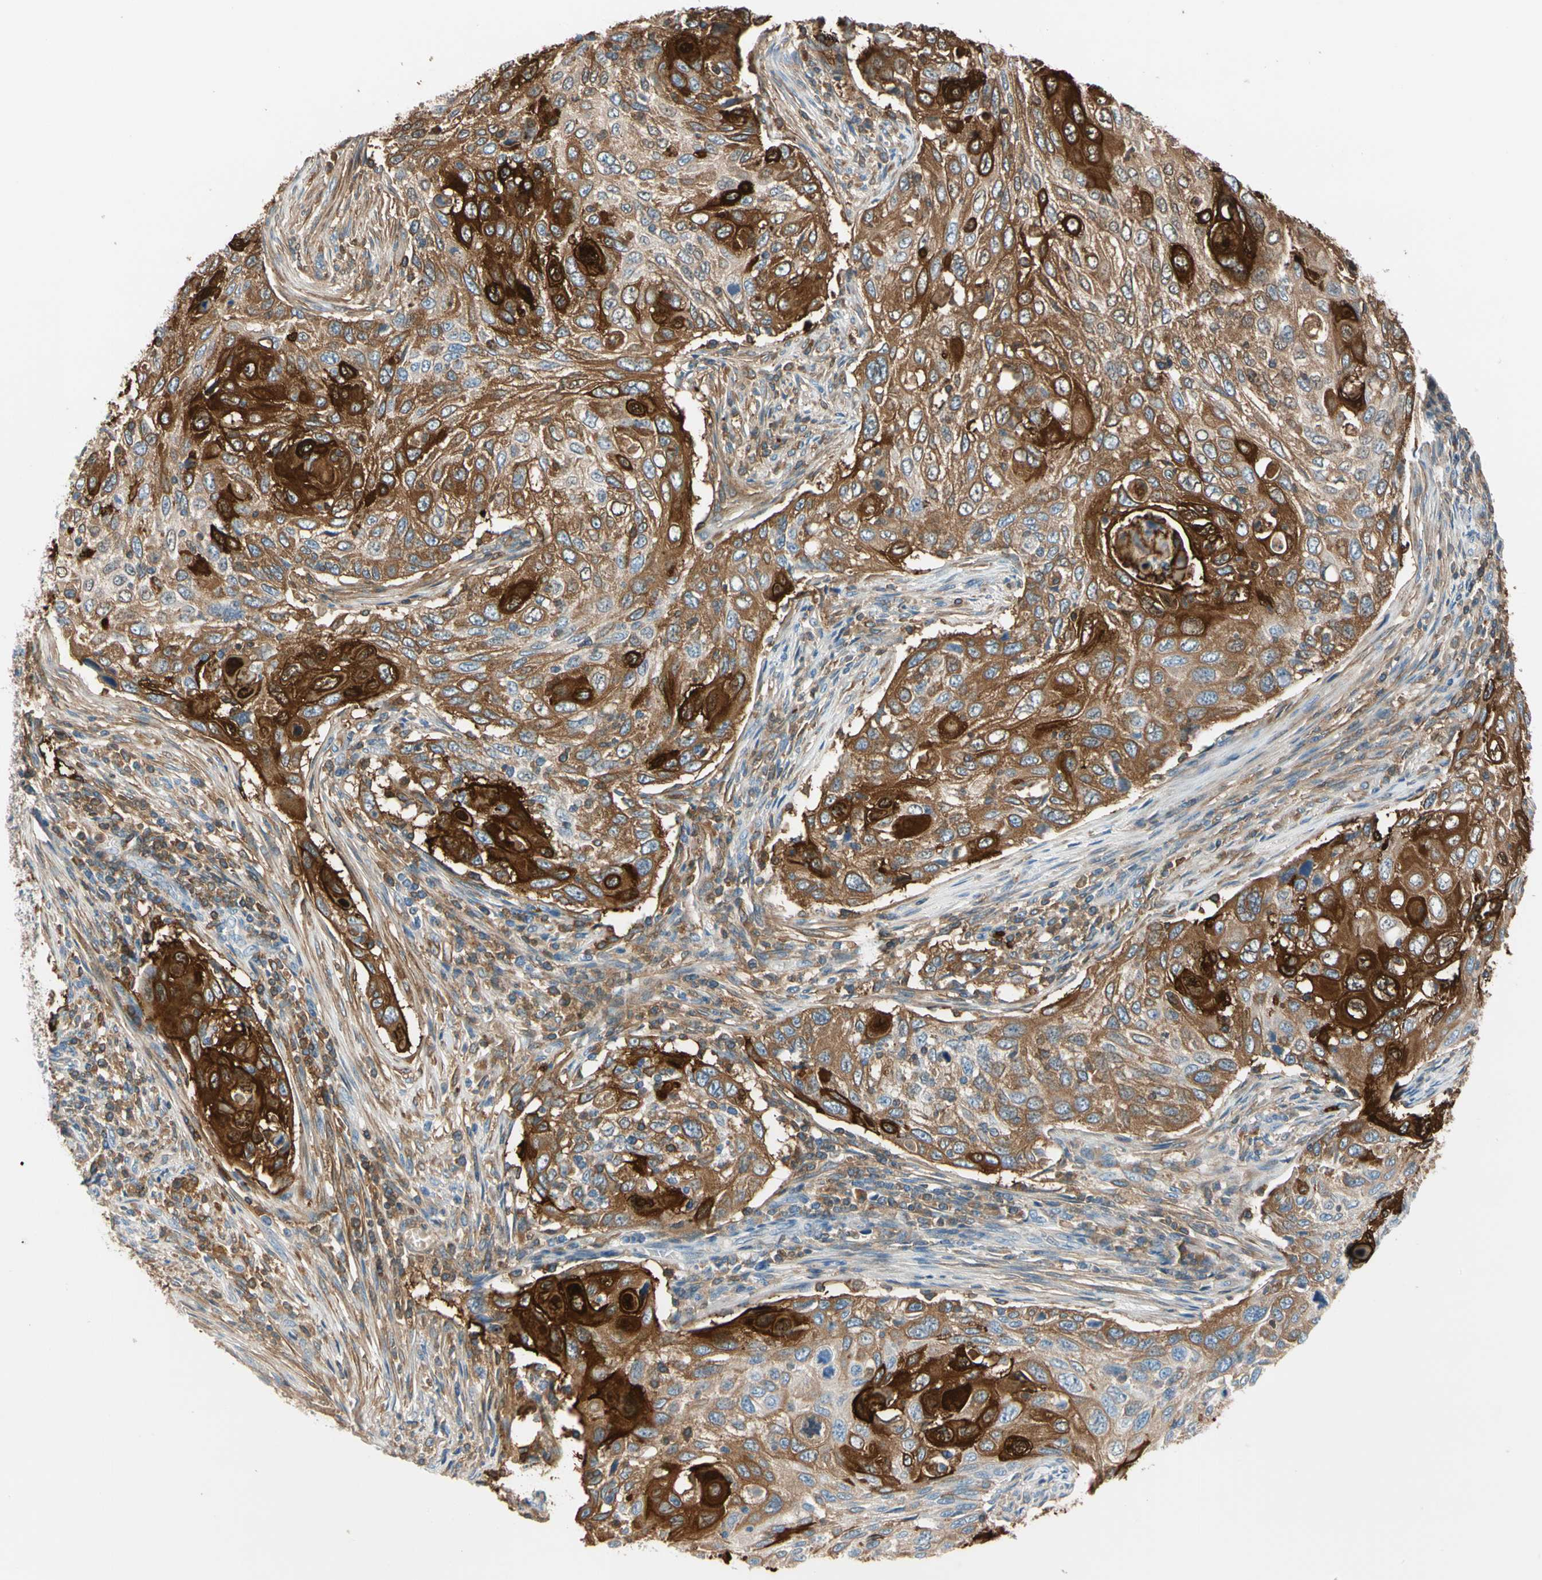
{"staining": {"intensity": "strong", "quantity": ">75%", "location": "cytoplasmic/membranous"}, "tissue": "cervical cancer", "cell_type": "Tumor cells", "image_type": "cancer", "snomed": [{"axis": "morphology", "description": "Squamous cell carcinoma, NOS"}, {"axis": "topography", "description": "Cervix"}], "caption": "Squamous cell carcinoma (cervical) stained with a protein marker shows strong staining in tumor cells.", "gene": "STK40", "patient": {"sex": "female", "age": 70}}